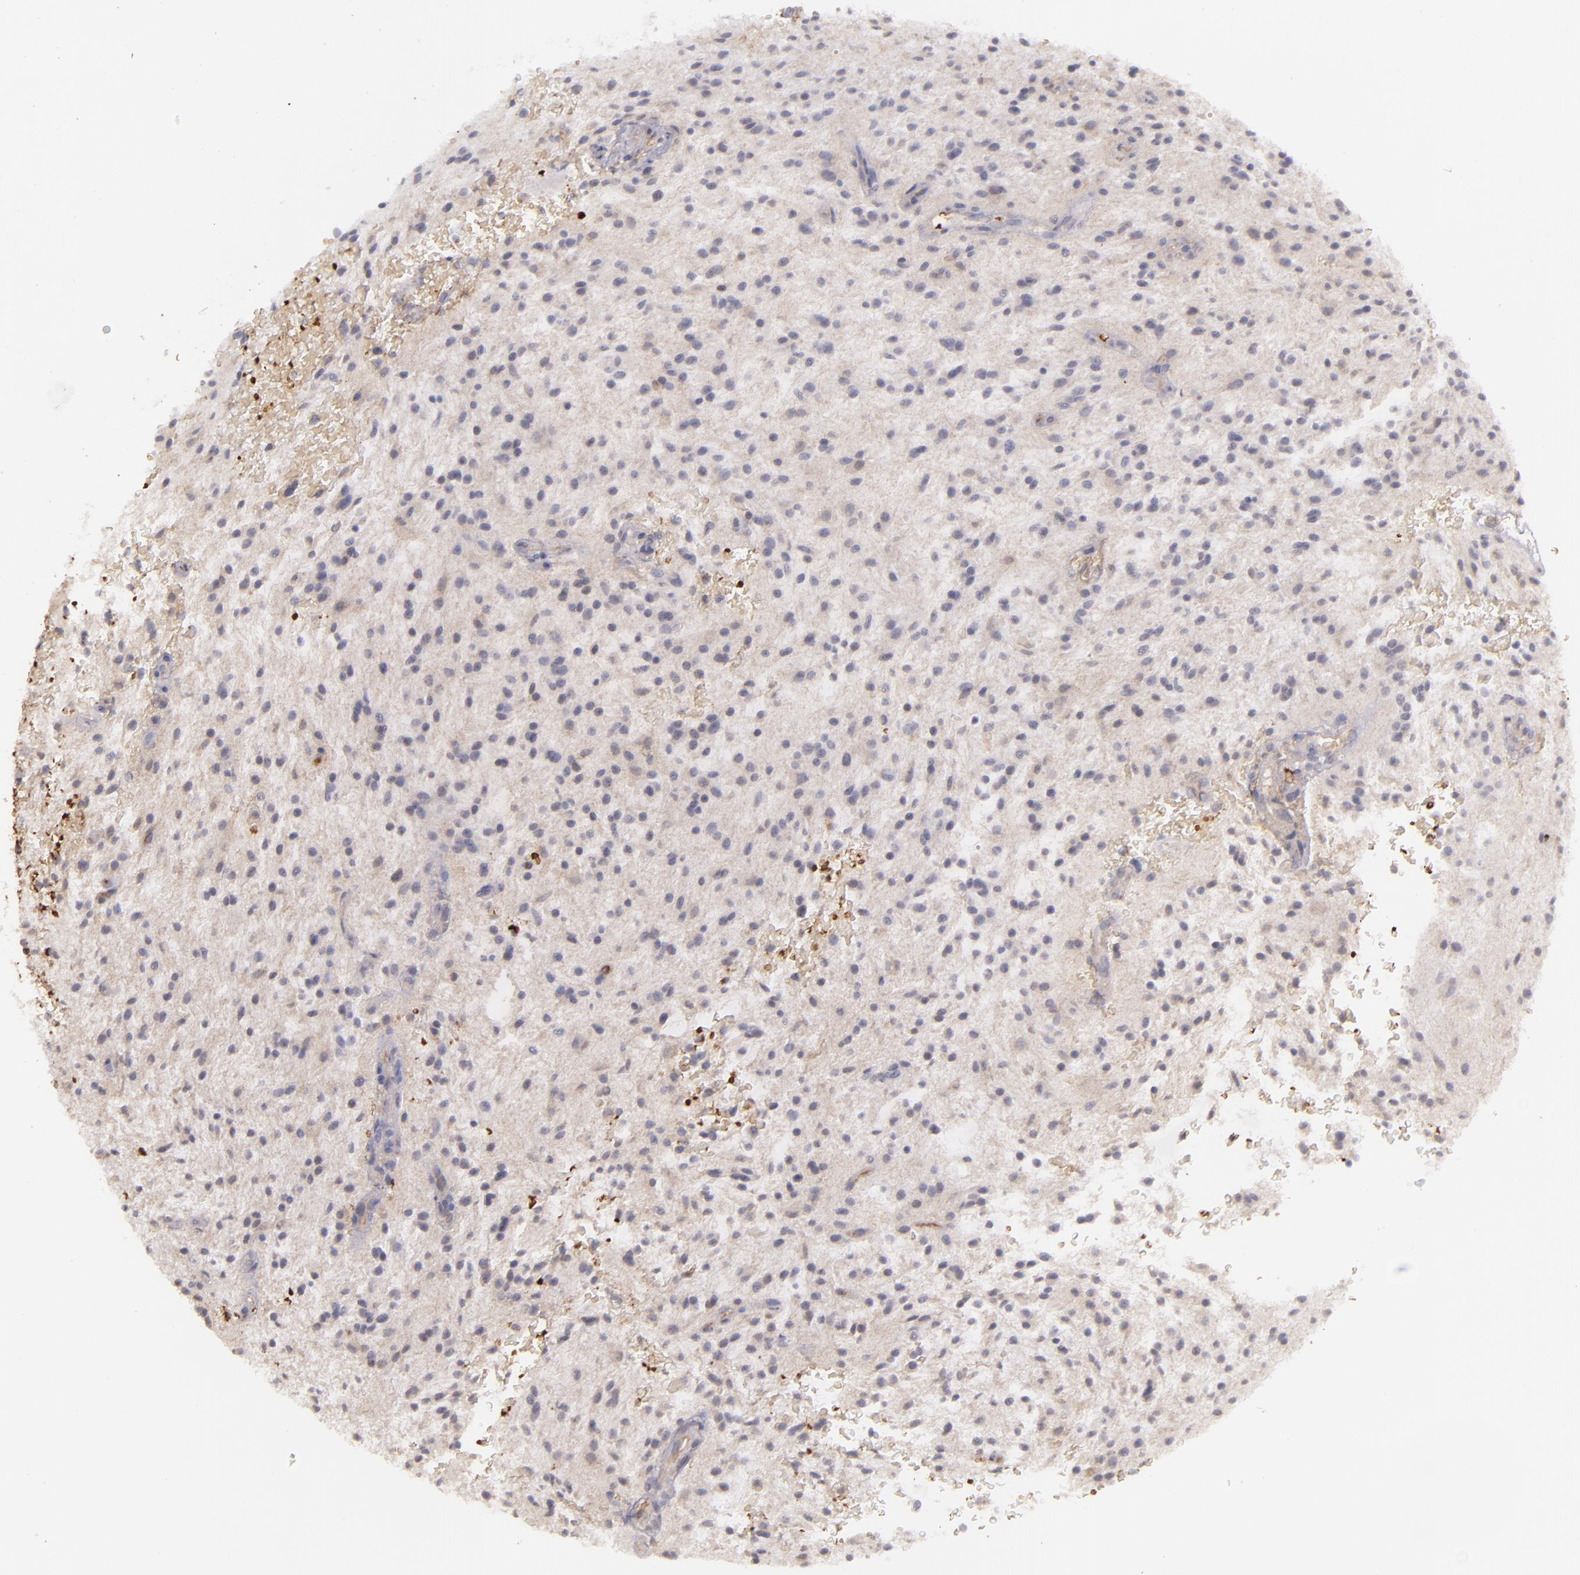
{"staining": {"intensity": "negative", "quantity": "none", "location": "none"}, "tissue": "glioma", "cell_type": "Tumor cells", "image_type": "cancer", "snomed": [{"axis": "morphology", "description": "Glioma, malignant, NOS"}, {"axis": "topography", "description": "Cerebellum"}], "caption": "Glioma stained for a protein using IHC exhibits no staining tumor cells.", "gene": "ACE", "patient": {"sex": "female", "age": 10}}